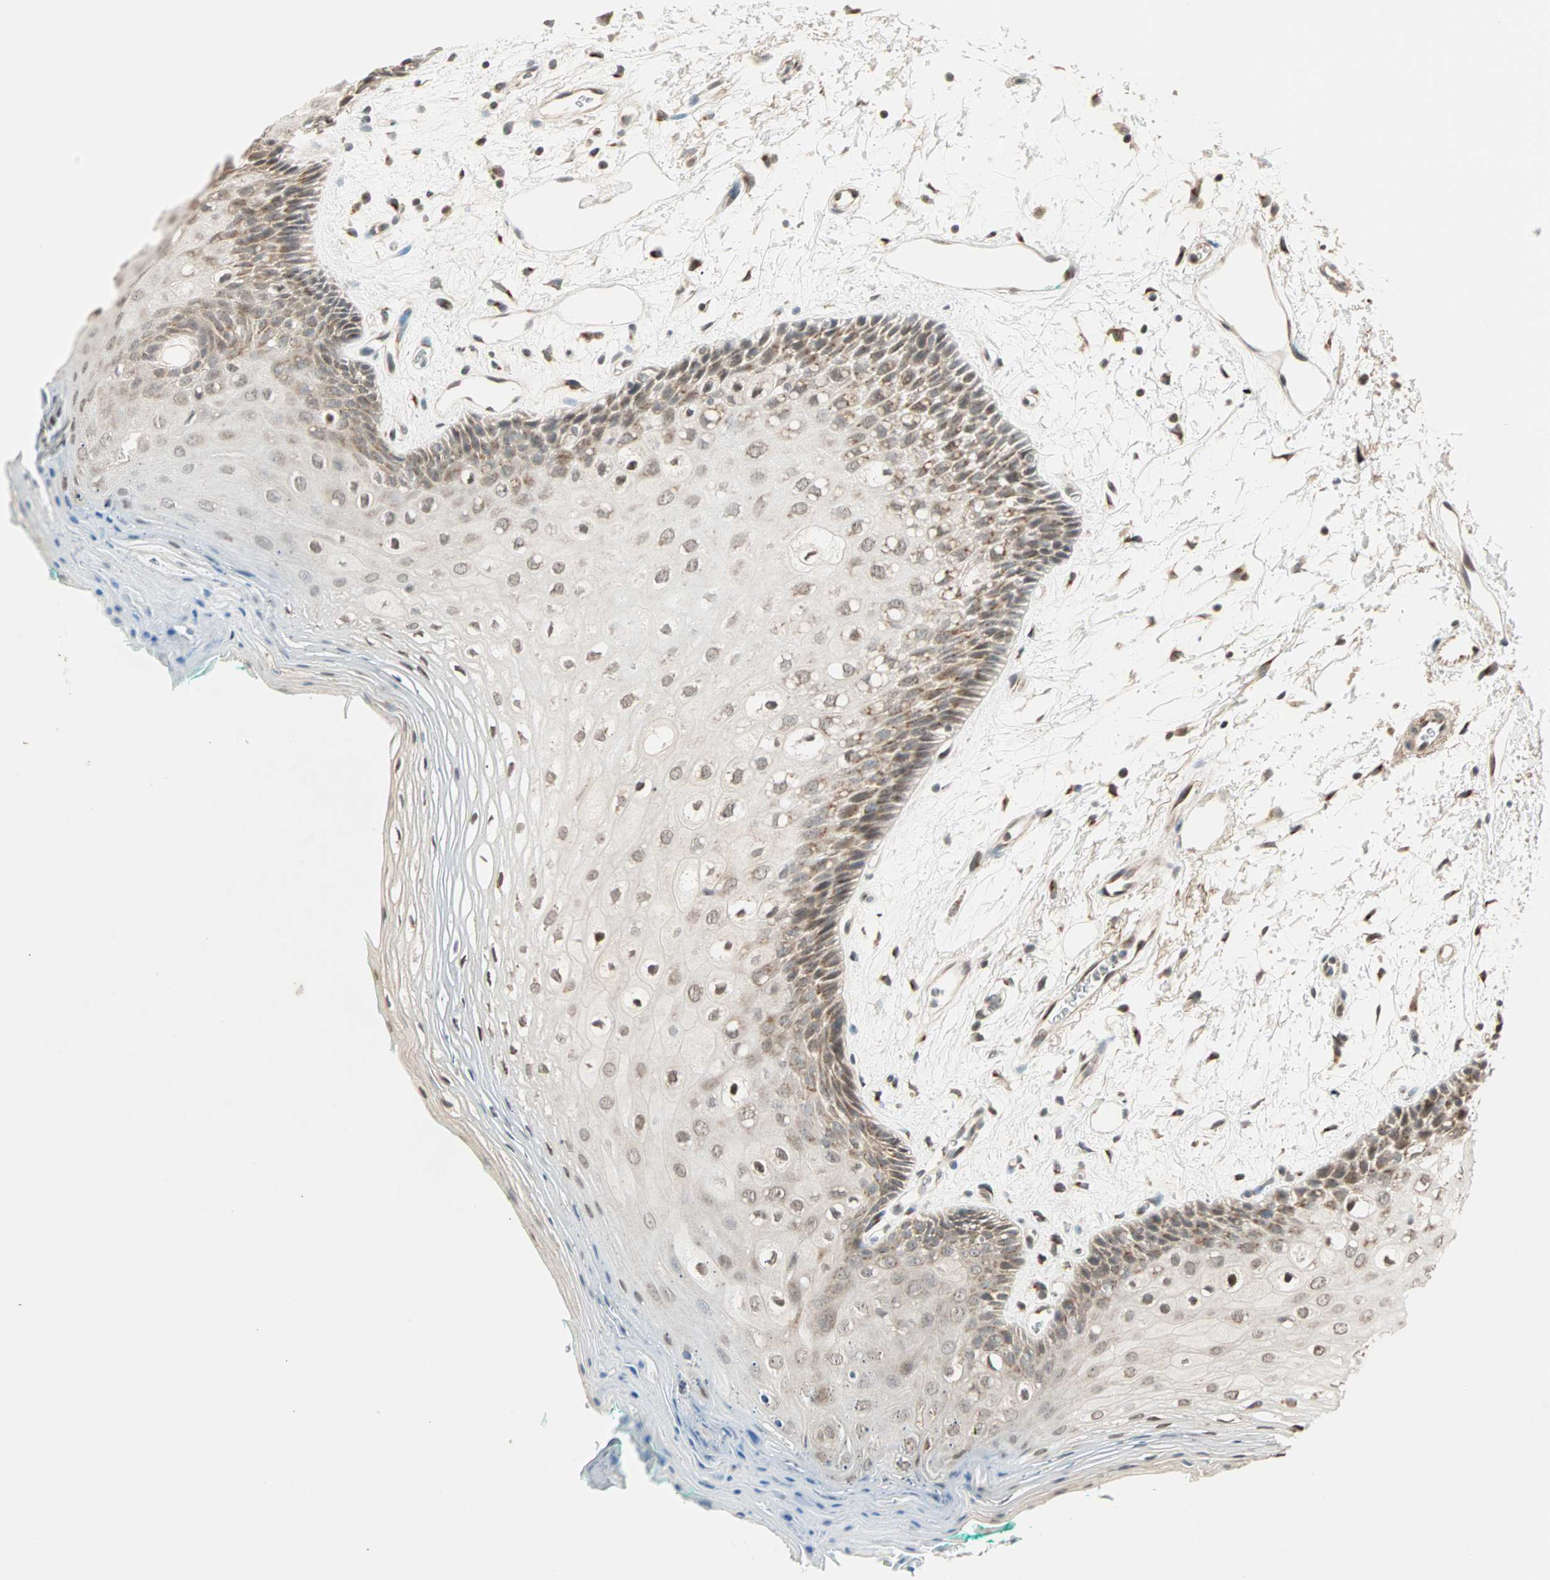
{"staining": {"intensity": "weak", "quantity": "25%-75%", "location": "cytoplasmic/membranous"}, "tissue": "oral mucosa", "cell_type": "Squamous epithelial cells", "image_type": "normal", "snomed": [{"axis": "morphology", "description": "Normal tissue, NOS"}, {"axis": "topography", "description": "Skeletal muscle"}, {"axis": "topography", "description": "Oral tissue"}, {"axis": "topography", "description": "Peripheral nerve tissue"}], "caption": "Unremarkable oral mucosa shows weak cytoplasmic/membranous staining in about 25%-75% of squamous epithelial cells, visualized by immunohistochemistry.", "gene": "PRDM2", "patient": {"sex": "female", "age": 84}}